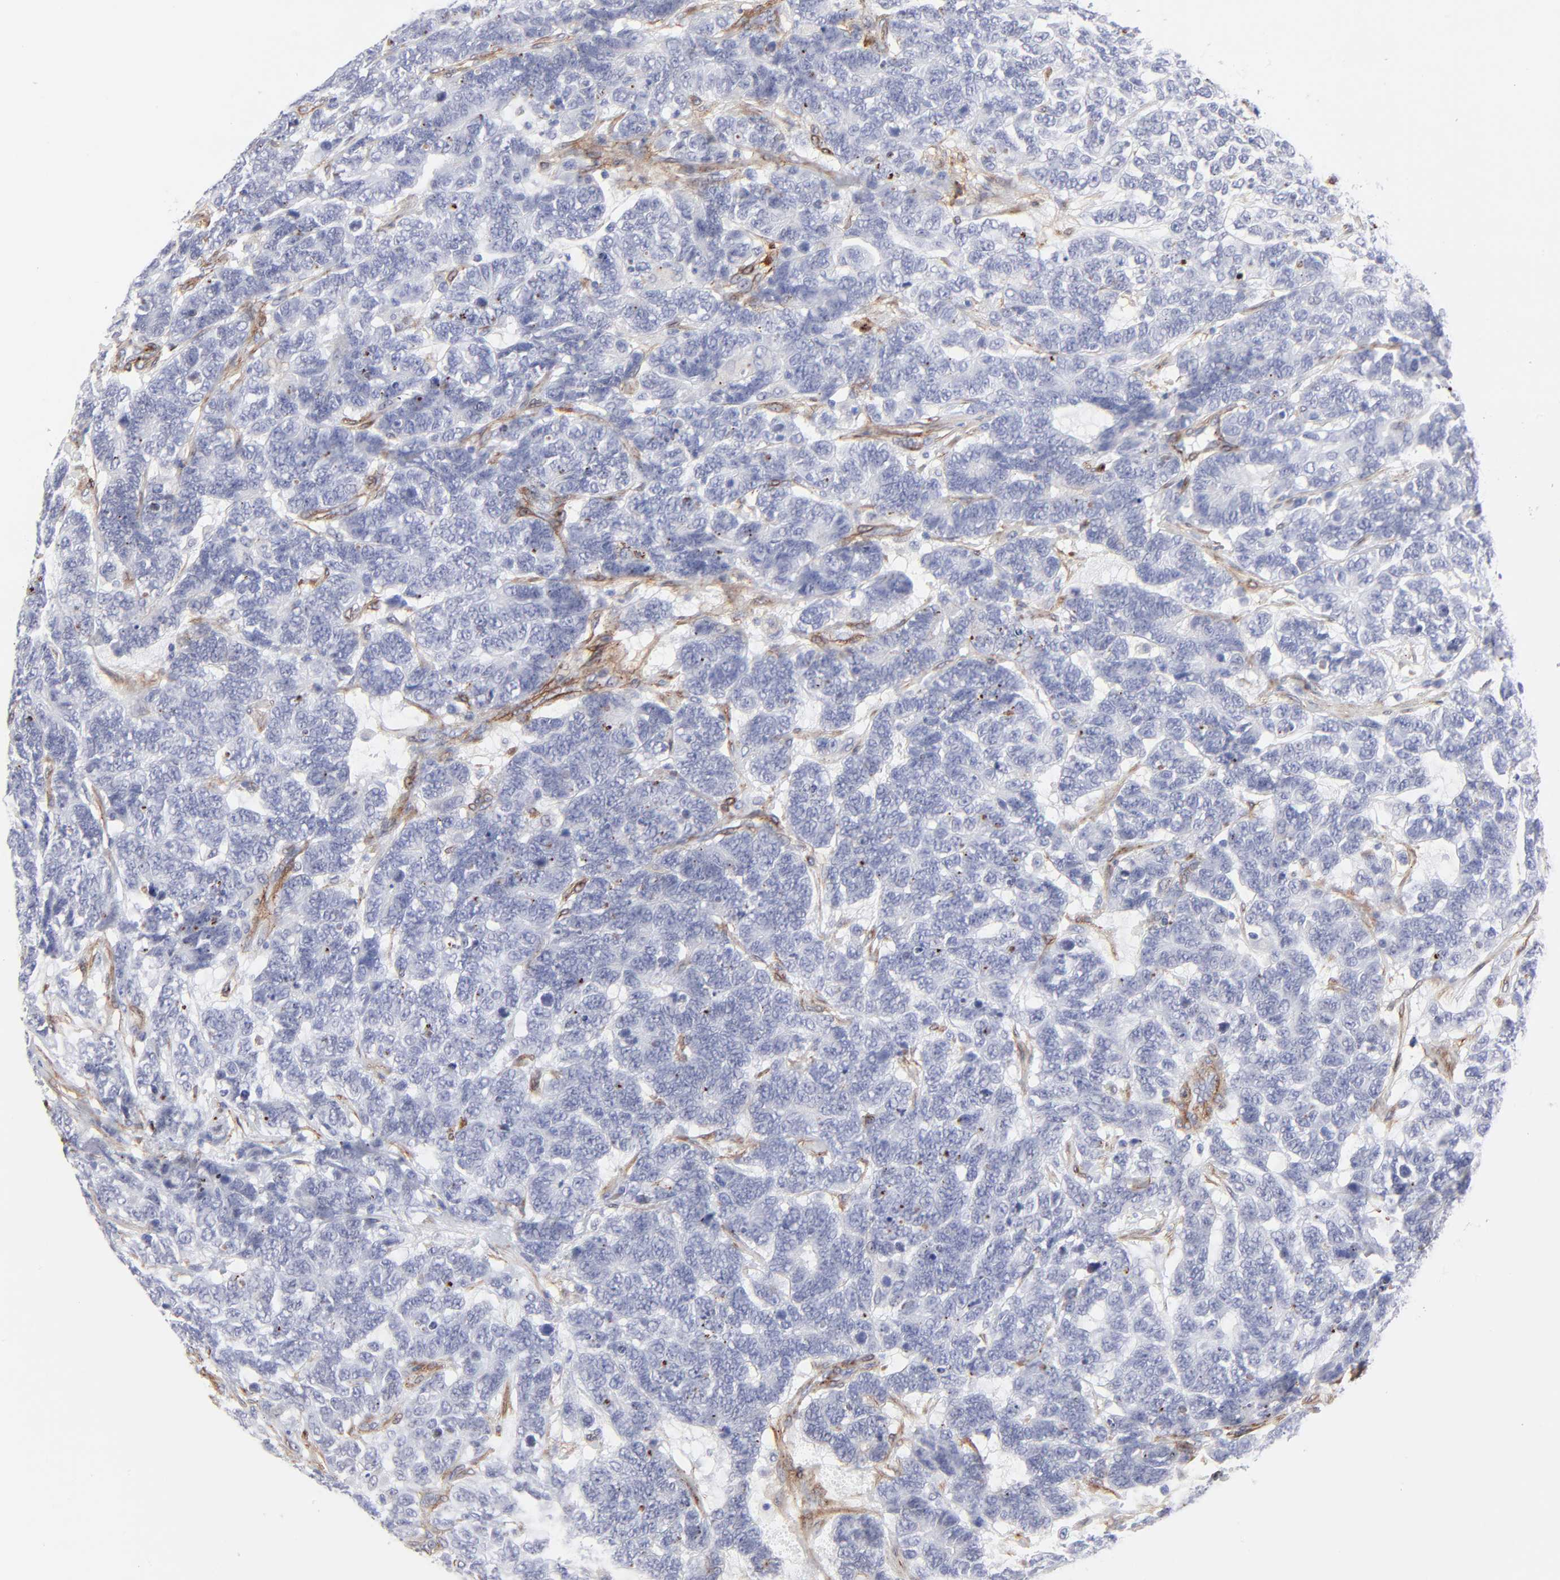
{"staining": {"intensity": "negative", "quantity": "none", "location": "none"}, "tissue": "testis cancer", "cell_type": "Tumor cells", "image_type": "cancer", "snomed": [{"axis": "morphology", "description": "Carcinoma, Embryonal, NOS"}, {"axis": "topography", "description": "Testis"}], "caption": "Immunohistochemistry photomicrograph of neoplastic tissue: embryonal carcinoma (testis) stained with DAB demonstrates no significant protein expression in tumor cells. (Immunohistochemistry, brightfield microscopy, high magnification).", "gene": "PDGFRB", "patient": {"sex": "male", "age": 26}}